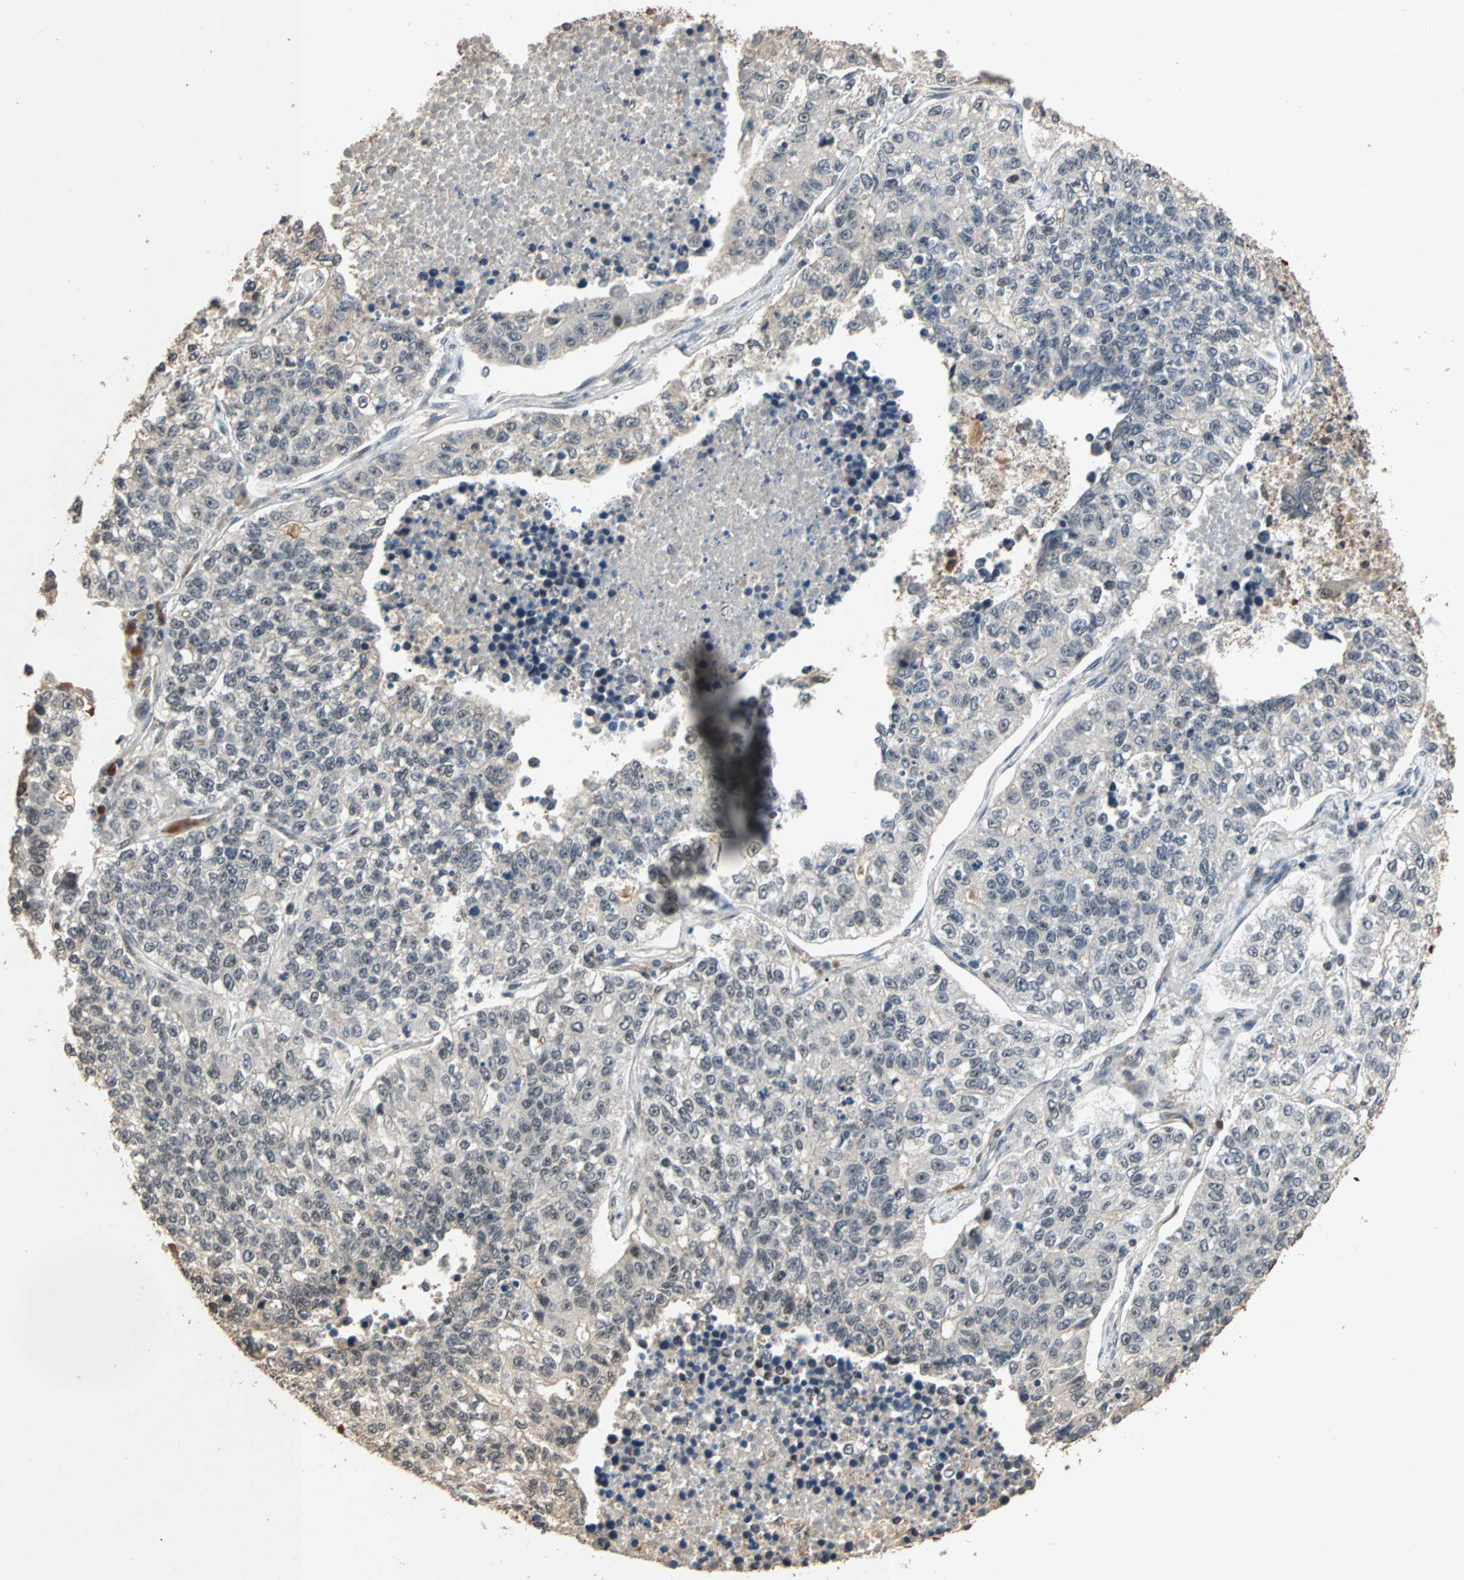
{"staining": {"intensity": "weak", "quantity": "<25%", "location": "cytoplasmic/membranous"}, "tissue": "lung cancer", "cell_type": "Tumor cells", "image_type": "cancer", "snomed": [{"axis": "morphology", "description": "Adenocarcinoma, NOS"}, {"axis": "topography", "description": "Lung"}], "caption": "Tumor cells are negative for brown protein staining in lung cancer (adenocarcinoma).", "gene": "CDC5L", "patient": {"sex": "male", "age": 49}}